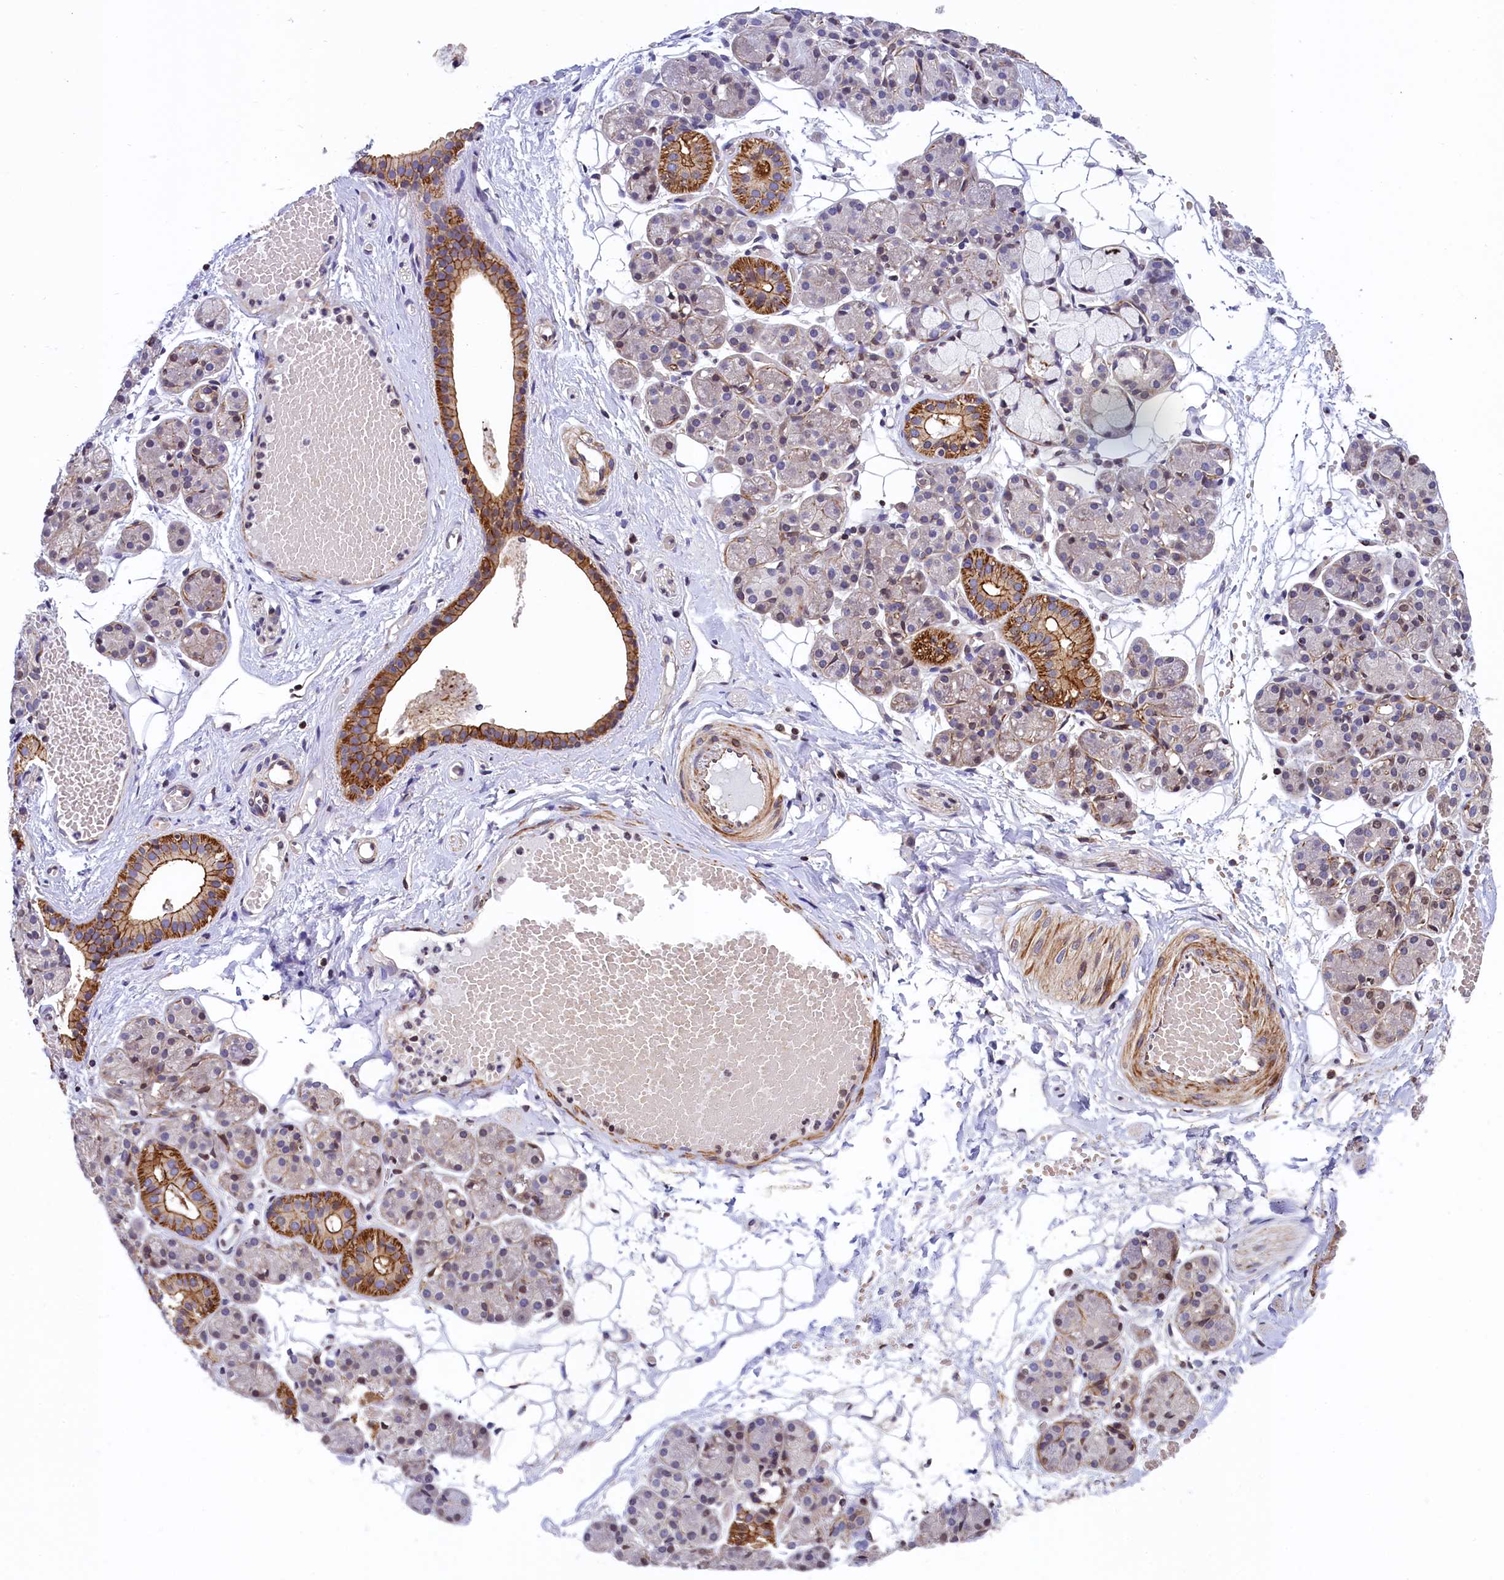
{"staining": {"intensity": "moderate", "quantity": "<25%", "location": "cytoplasmic/membranous"}, "tissue": "salivary gland", "cell_type": "Glandular cells", "image_type": "normal", "snomed": [{"axis": "morphology", "description": "Normal tissue, NOS"}, {"axis": "topography", "description": "Salivary gland"}], "caption": "DAB immunohistochemical staining of unremarkable human salivary gland demonstrates moderate cytoplasmic/membranous protein expression in about <25% of glandular cells. (Brightfield microscopy of DAB IHC at high magnification).", "gene": "ZNF2", "patient": {"sex": "male", "age": 63}}